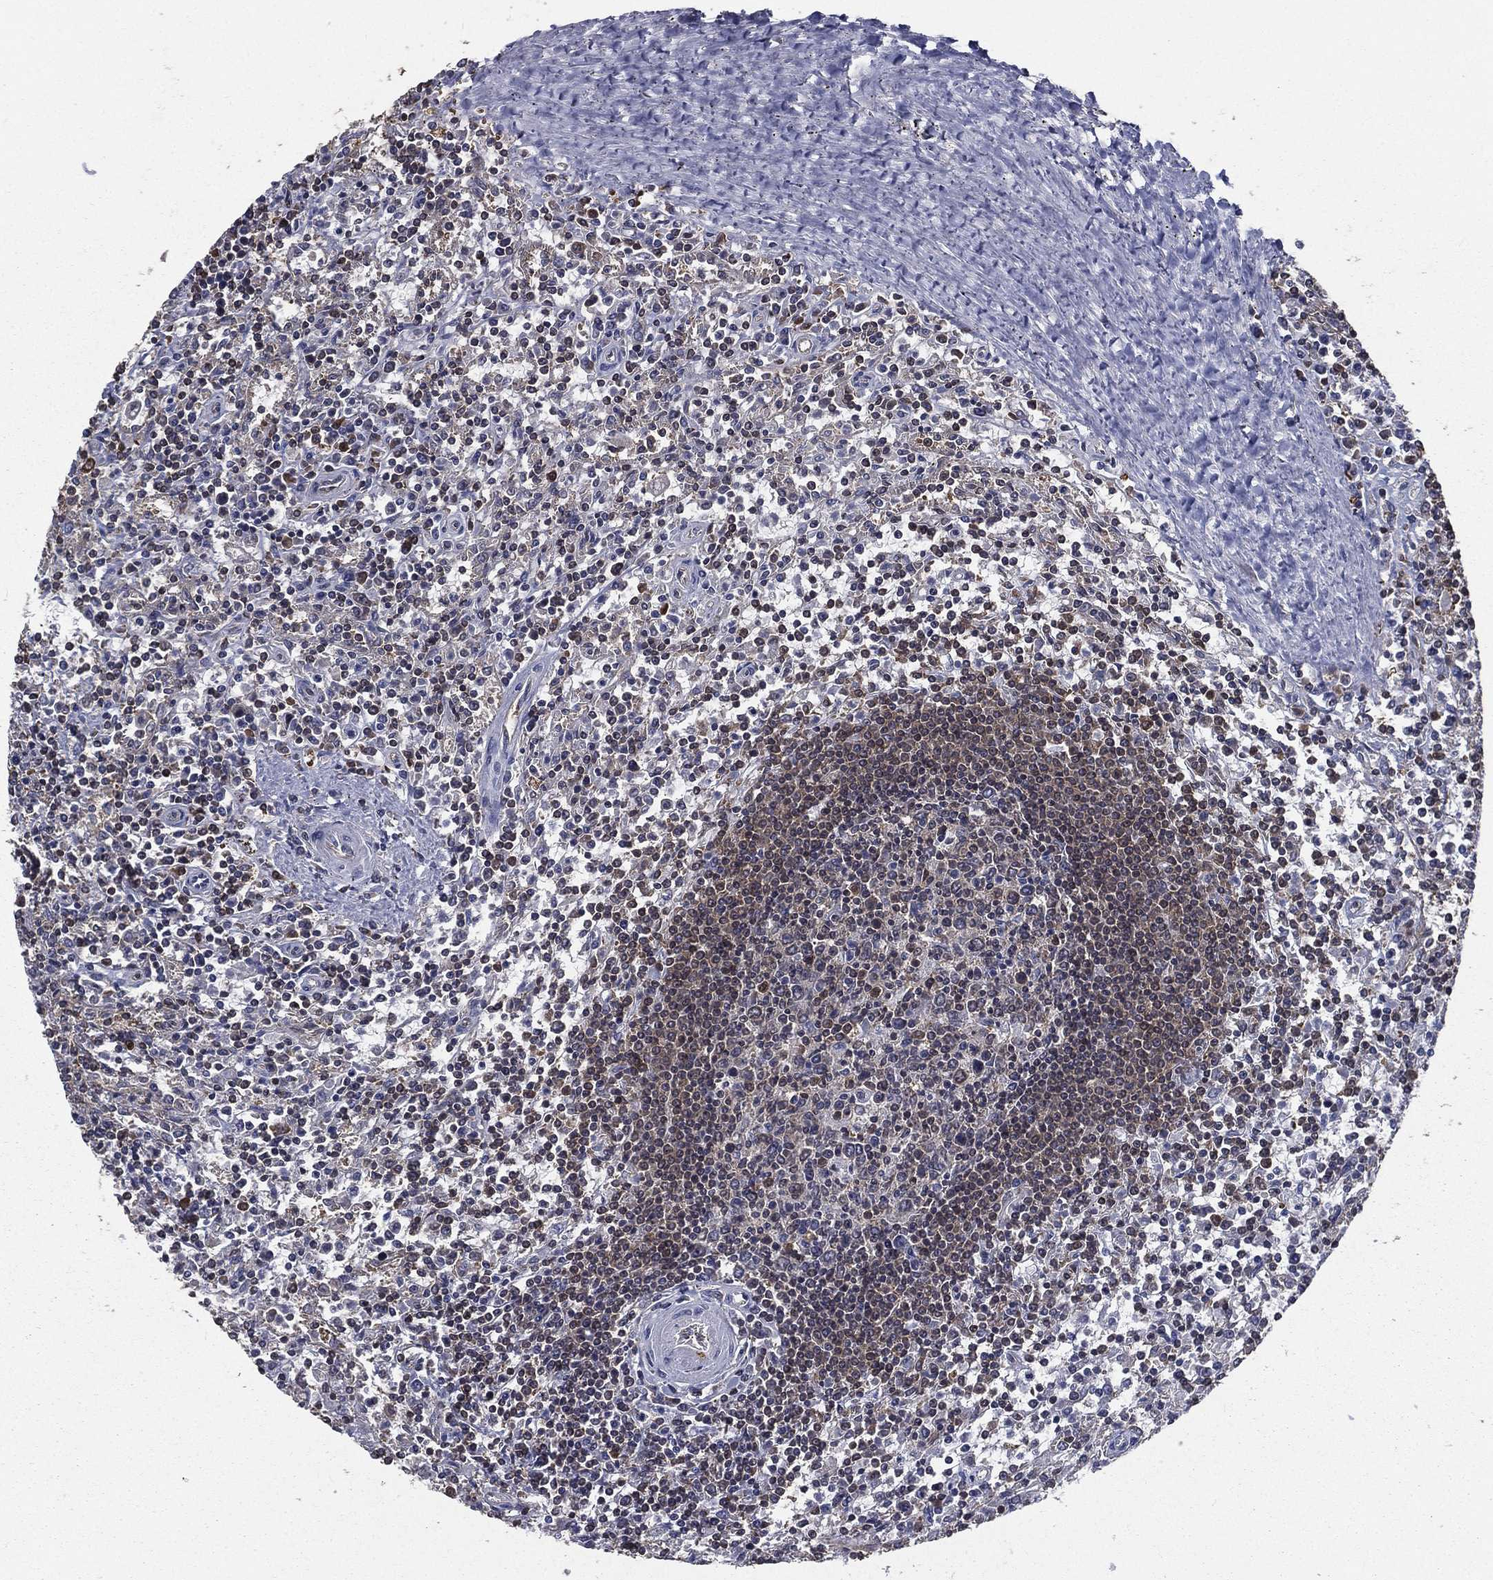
{"staining": {"intensity": "weak", "quantity": "<25%", "location": "cytoplasmic/membranous"}, "tissue": "lymphoma", "cell_type": "Tumor cells", "image_type": "cancer", "snomed": [{"axis": "morphology", "description": "Malignant lymphoma, non-Hodgkin's type, Low grade"}, {"axis": "topography", "description": "Spleen"}], "caption": "Immunohistochemistry photomicrograph of neoplastic tissue: human malignant lymphoma, non-Hodgkin's type (low-grade) stained with DAB demonstrates no significant protein staining in tumor cells. (DAB (3,3'-diaminobenzidine) IHC visualized using brightfield microscopy, high magnification).", "gene": "SARS1", "patient": {"sex": "male", "age": 62}}